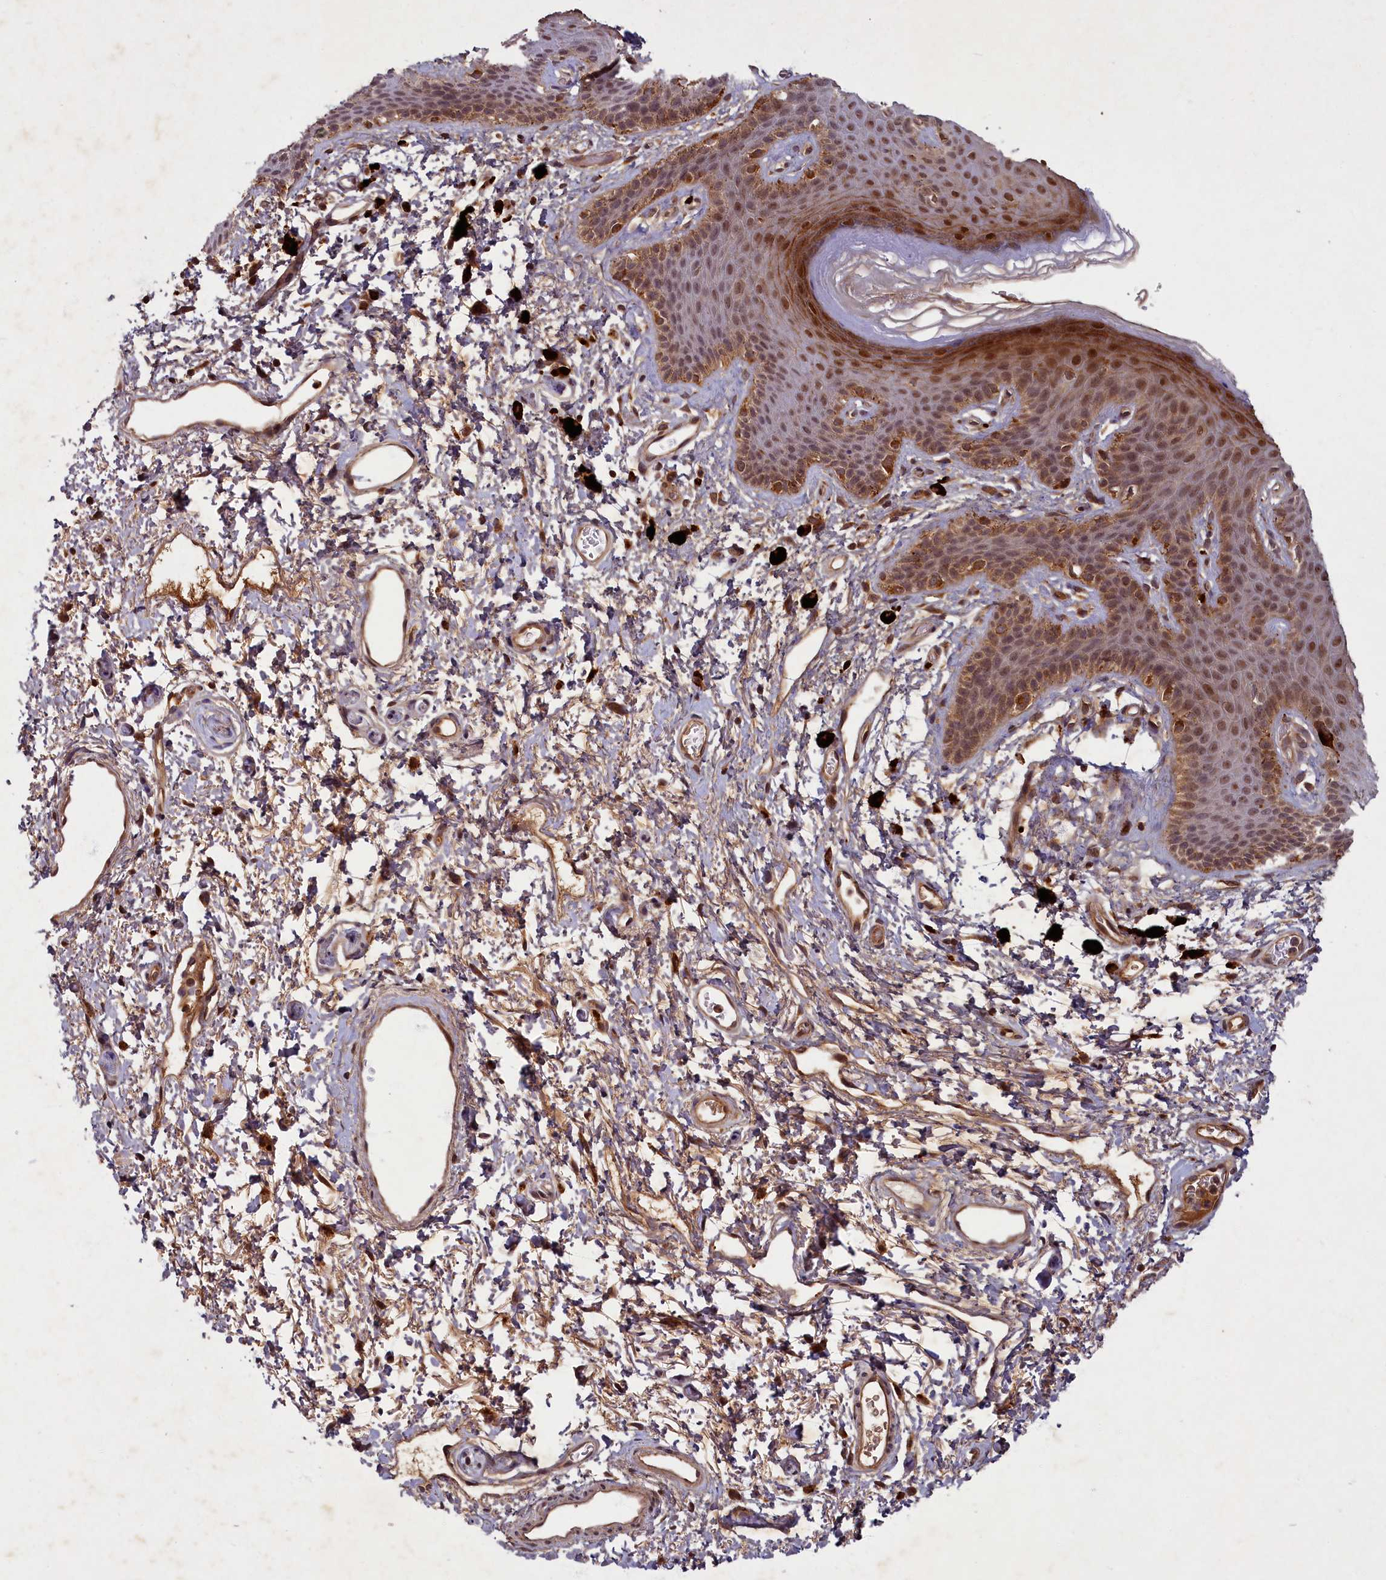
{"staining": {"intensity": "moderate", "quantity": ">75%", "location": "cytoplasmic/membranous,nuclear"}, "tissue": "skin", "cell_type": "Epidermal cells", "image_type": "normal", "snomed": [{"axis": "morphology", "description": "Normal tissue, NOS"}, {"axis": "topography", "description": "Anal"}], "caption": "Immunohistochemical staining of unremarkable human skin exhibits medium levels of moderate cytoplasmic/membranous,nuclear positivity in about >75% of epidermal cells.", "gene": "SLC11A2", "patient": {"sex": "female", "age": 46}}